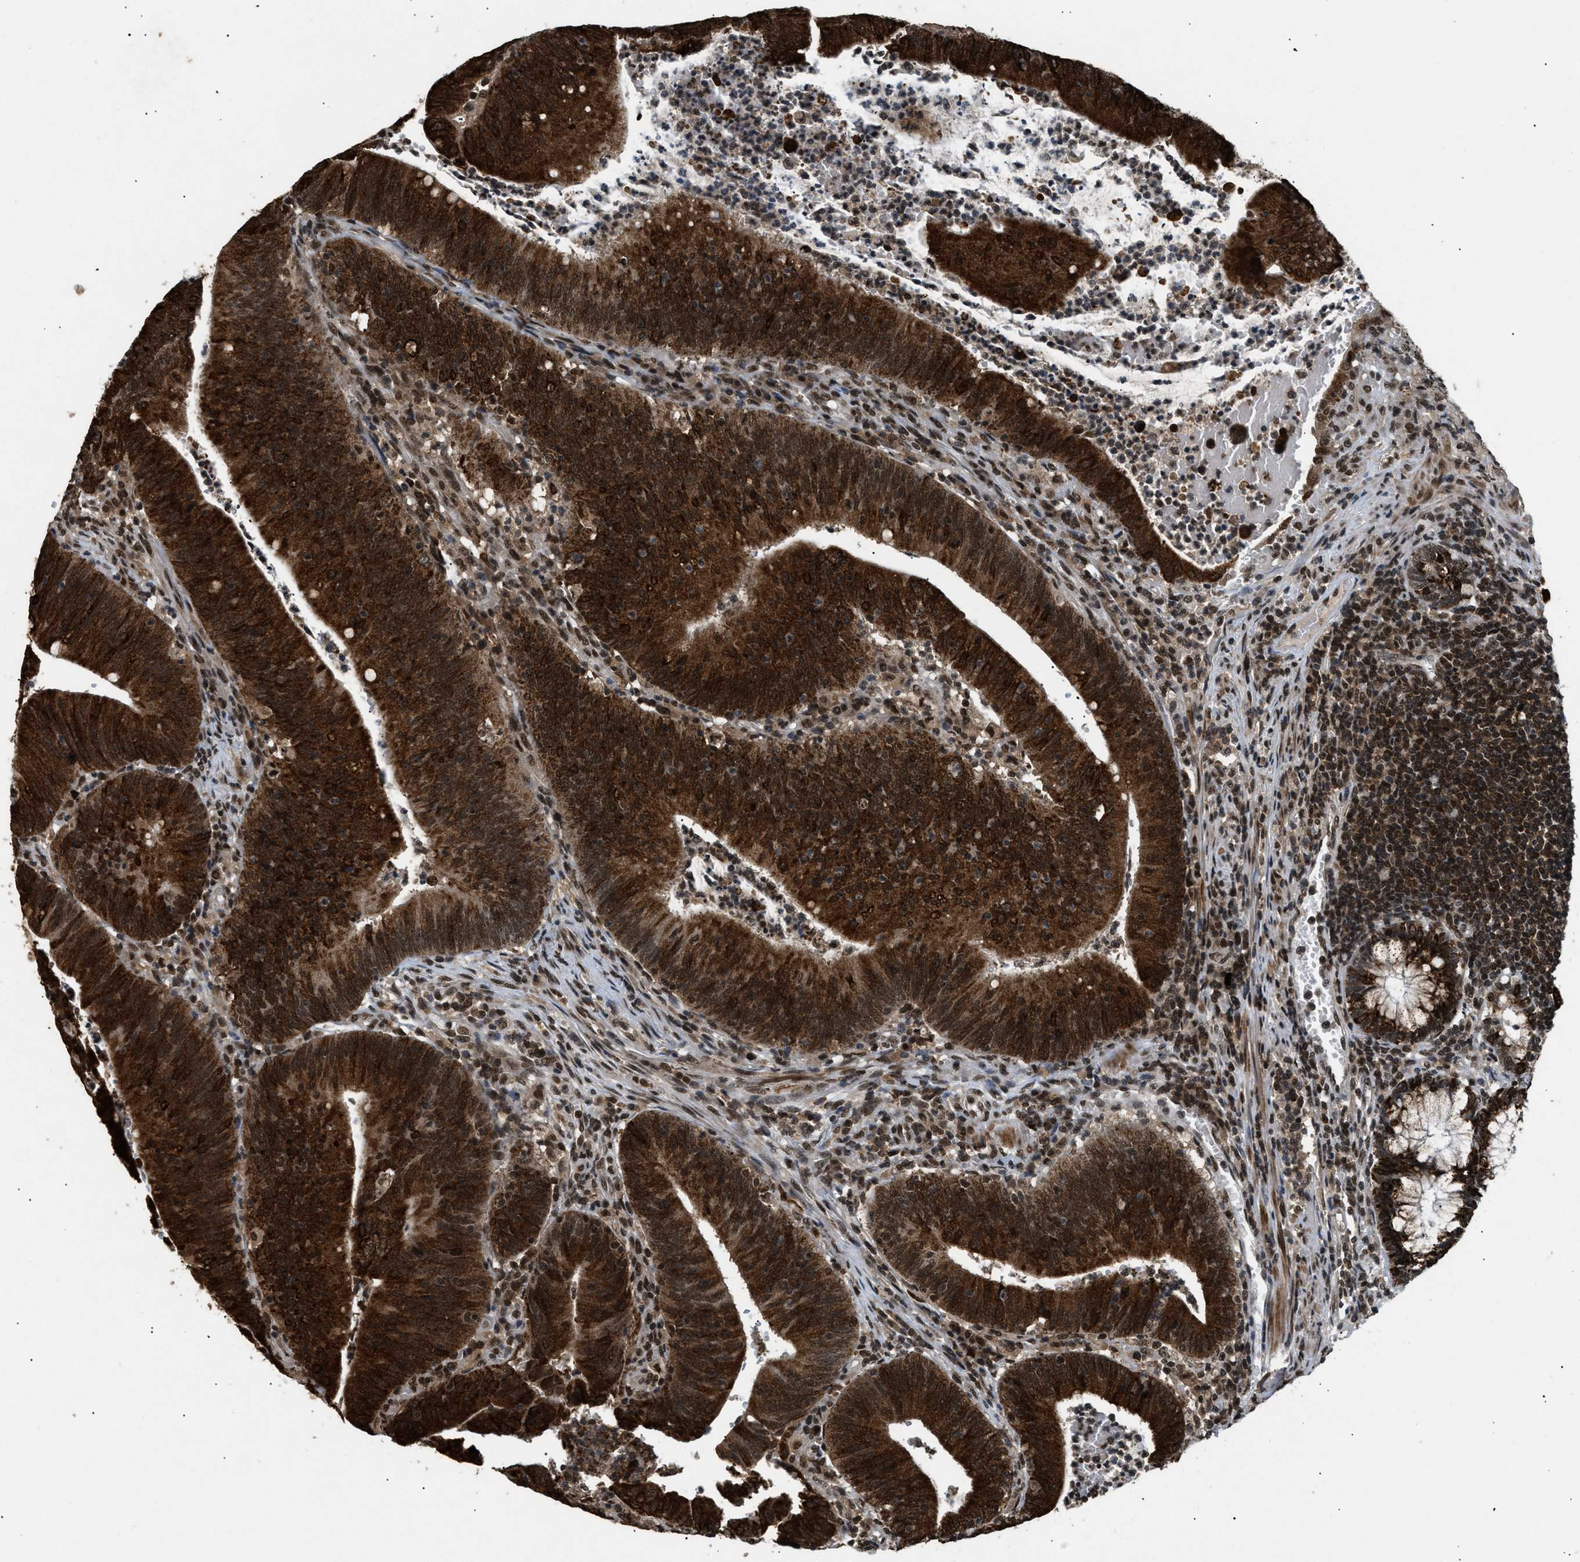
{"staining": {"intensity": "strong", "quantity": ">75%", "location": "cytoplasmic/membranous,nuclear"}, "tissue": "colorectal cancer", "cell_type": "Tumor cells", "image_type": "cancer", "snomed": [{"axis": "morphology", "description": "Normal tissue, NOS"}, {"axis": "morphology", "description": "Adenocarcinoma, NOS"}, {"axis": "topography", "description": "Rectum"}], "caption": "High-magnification brightfield microscopy of adenocarcinoma (colorectal) stained with DAB (3,3'-diaminobenzidine) (brown) and counterstained with hematoxylin (blue). tumor cells exhibit strong cytoplasmic/membranous and nuclear staining is seen in about>75% of cells.", "gene": "RBM5", "patient": {"sex": "female", "age": 66}}